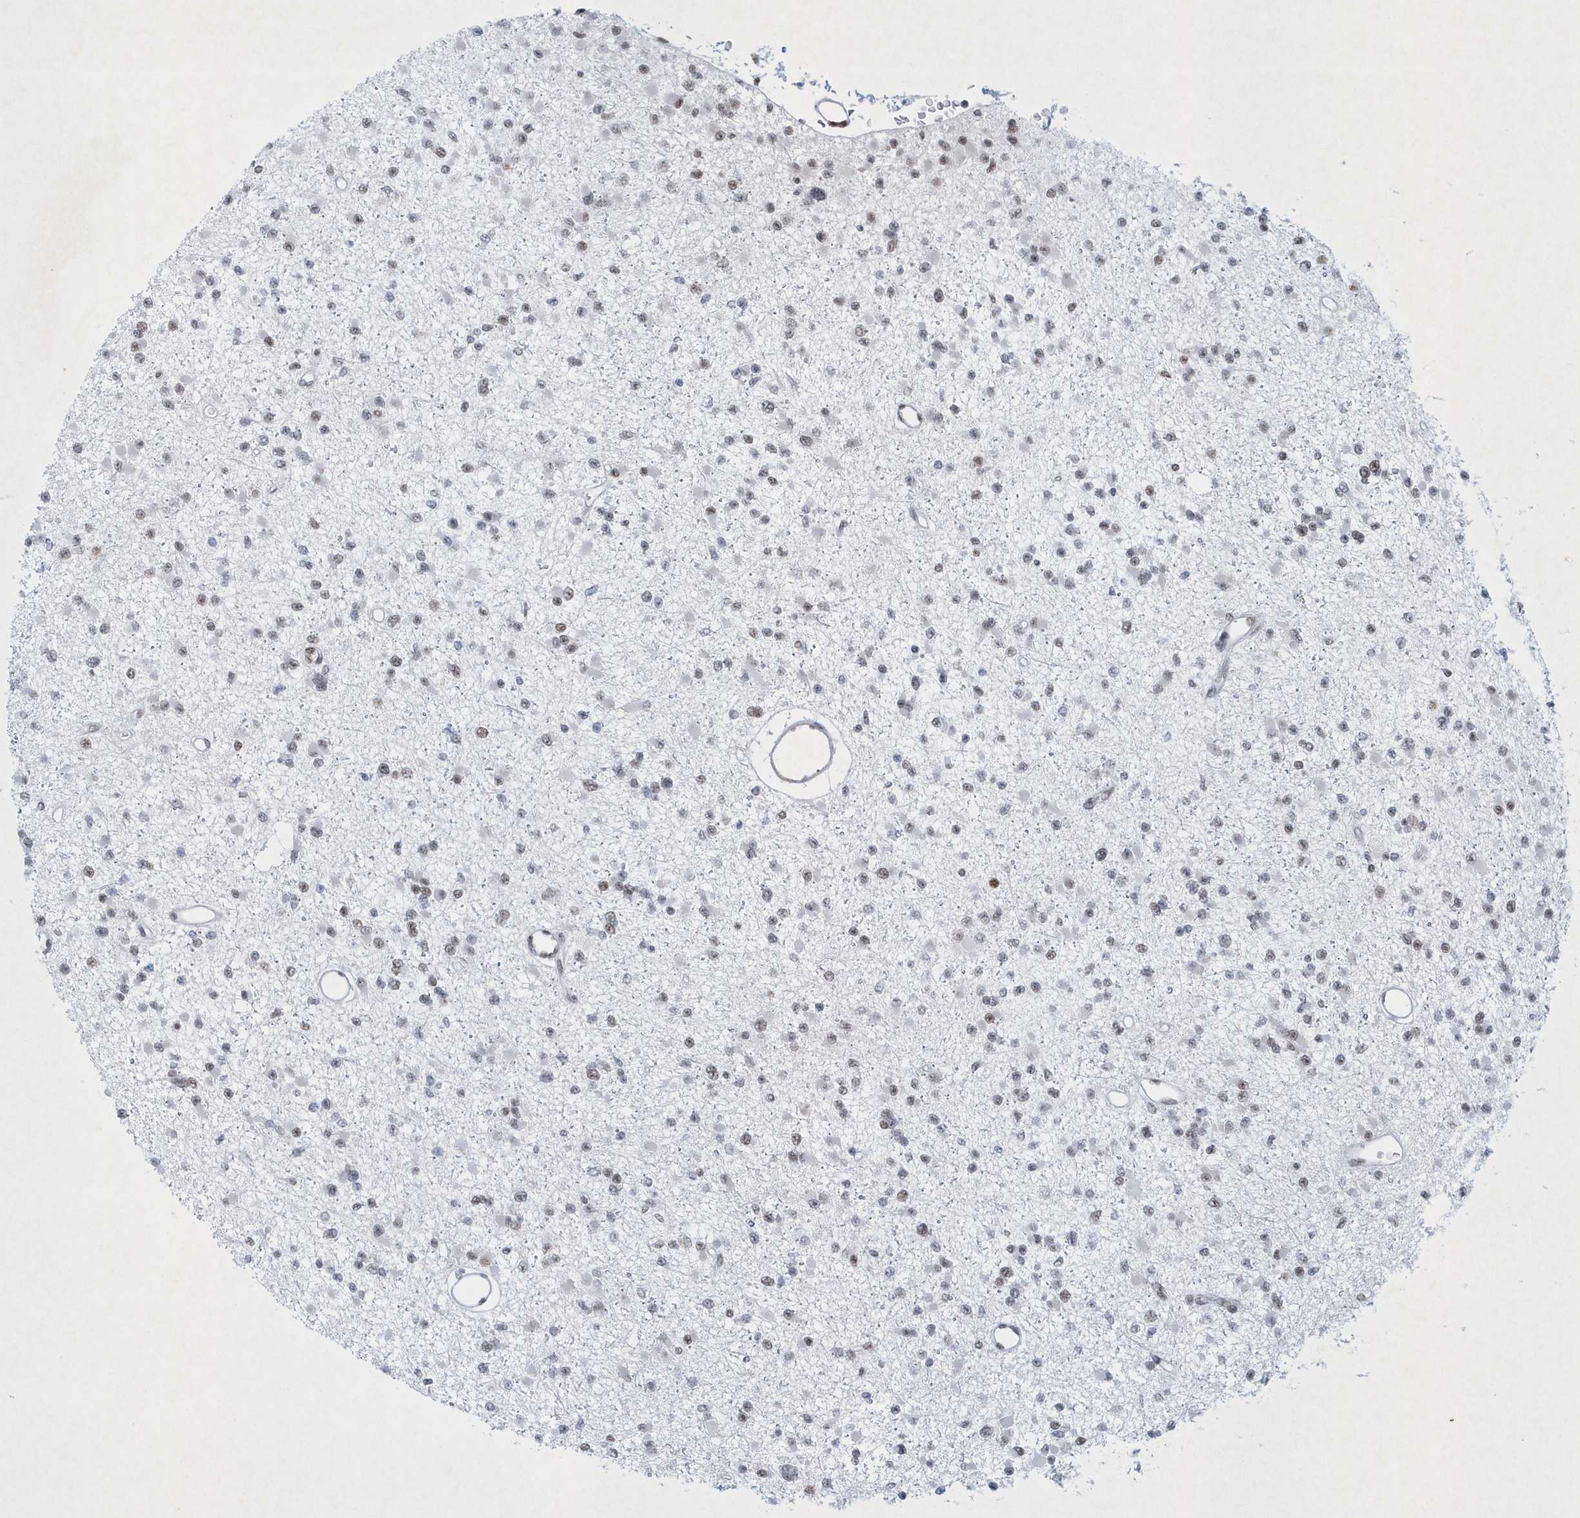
{"staining": {"intensity": "weak", "quantity": "<25%", "location": "nuclear"}, "tissue": "glioma", "cell_type": "Tumor cells", "image_type": "cancer", "snomed": [{"axis": "morphology", "description": "Glioma, malignant, Low grade"}, {"axis": "topography", "description": "Brain"}], "caption": "DAB (3,3'-diaminobenzidine) immunohistochemical staining of glioma exhibits no significant staining in tumor cells.", "gene": "DCLRE1A", "patient": {"sex": "female", "age": 22}}